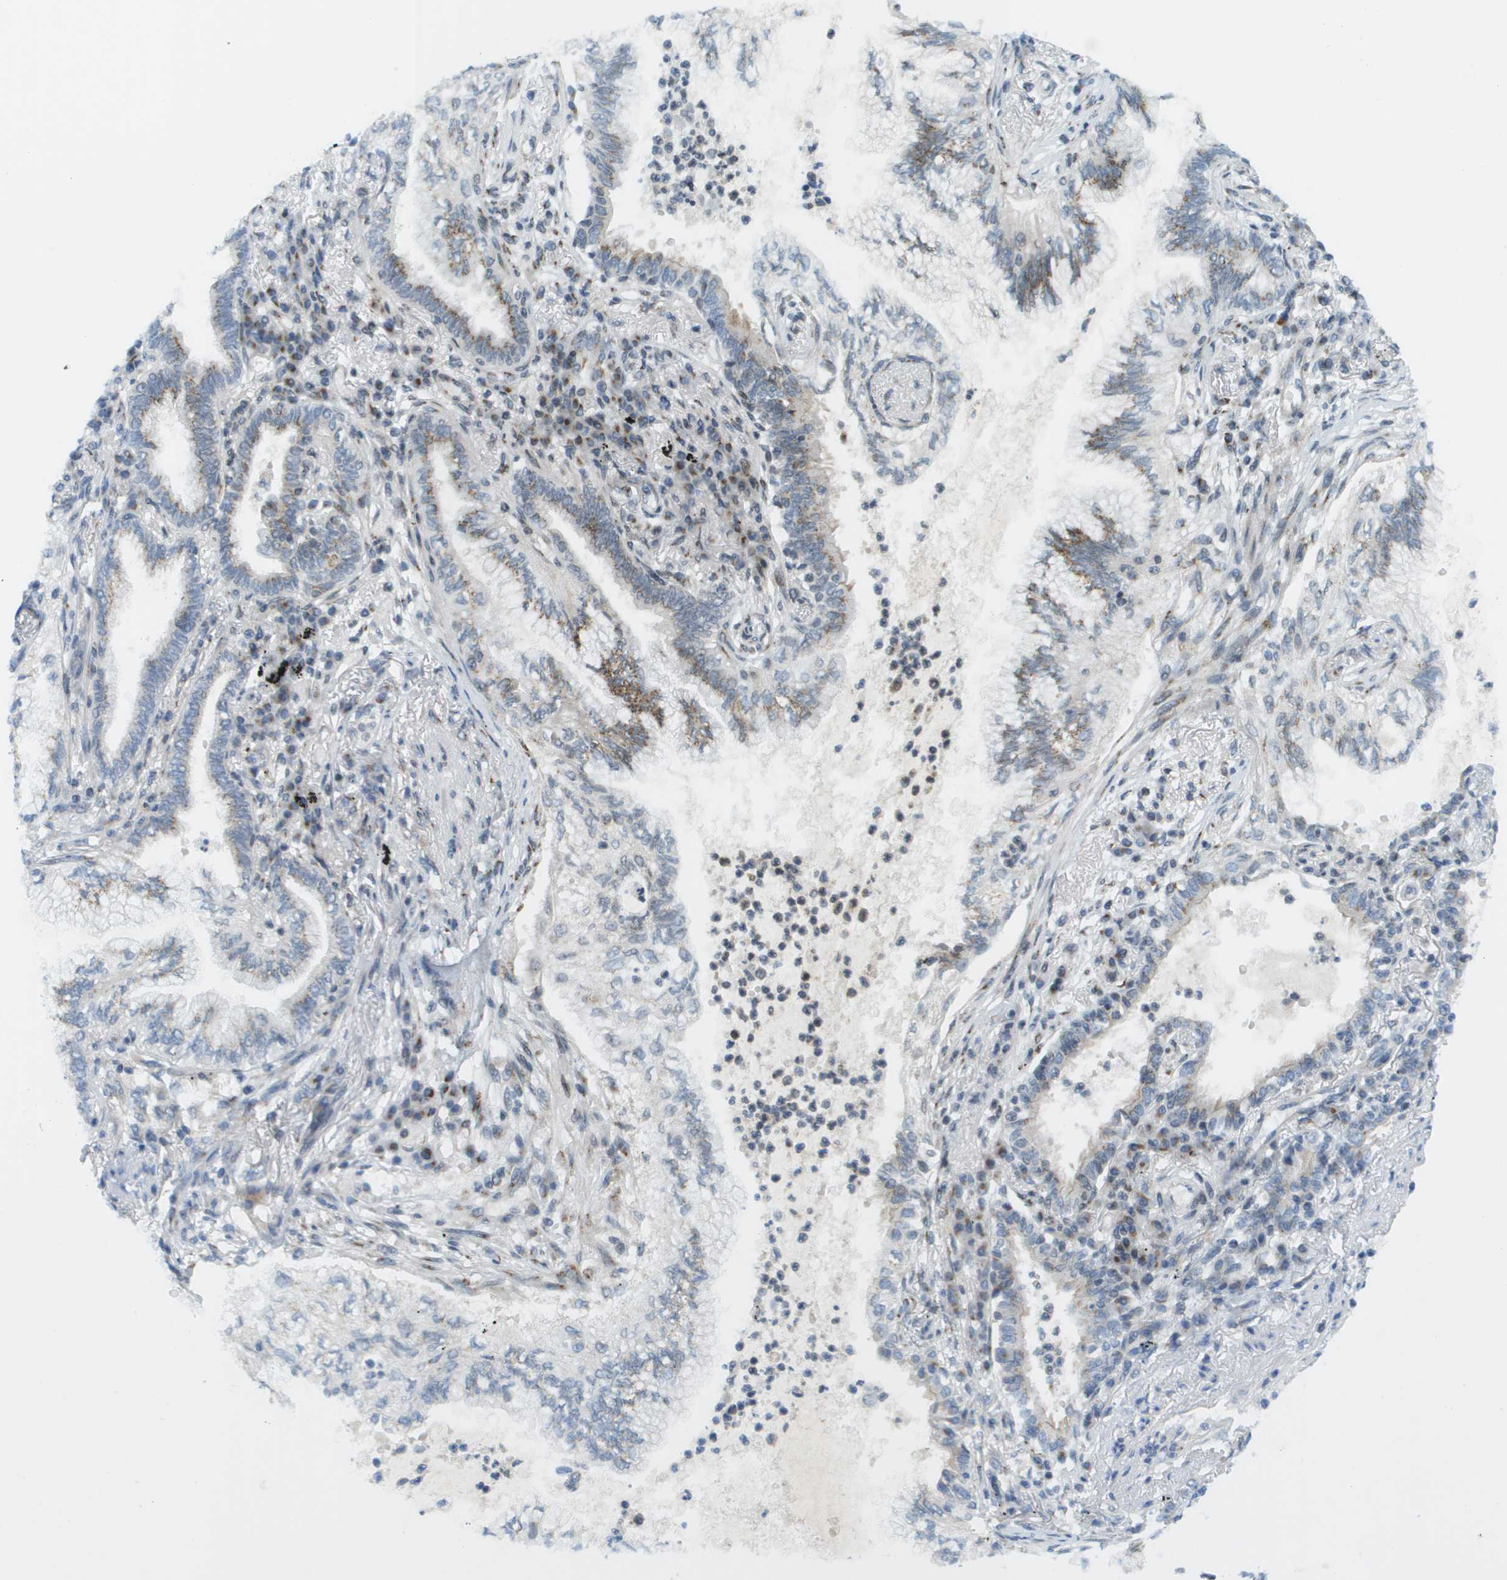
{"staining": {"intensity": "moderate", "quantity": "25%-75%", "location": "cytoplasmic/membranous"}, "tissue": "lung cancer", "cell_type": "Tumor cells", "image_type": "cancer", "snomed": [{"axis": "morphology", "description": "Normal tissue, NOS"}, {"axis": "morphology", "description": "Adenocarcinoma, NOS"}, {"axis": "topography", "description": "Bronchus"}, {"axis": "topography", "description": "Lung"}], "caption": "Adenocarcinoma (lung) stained with a protein marker shows moderate staining in tumor cells.", "gene": "EVC", "patient": {"sex": "female", "age": 70}}